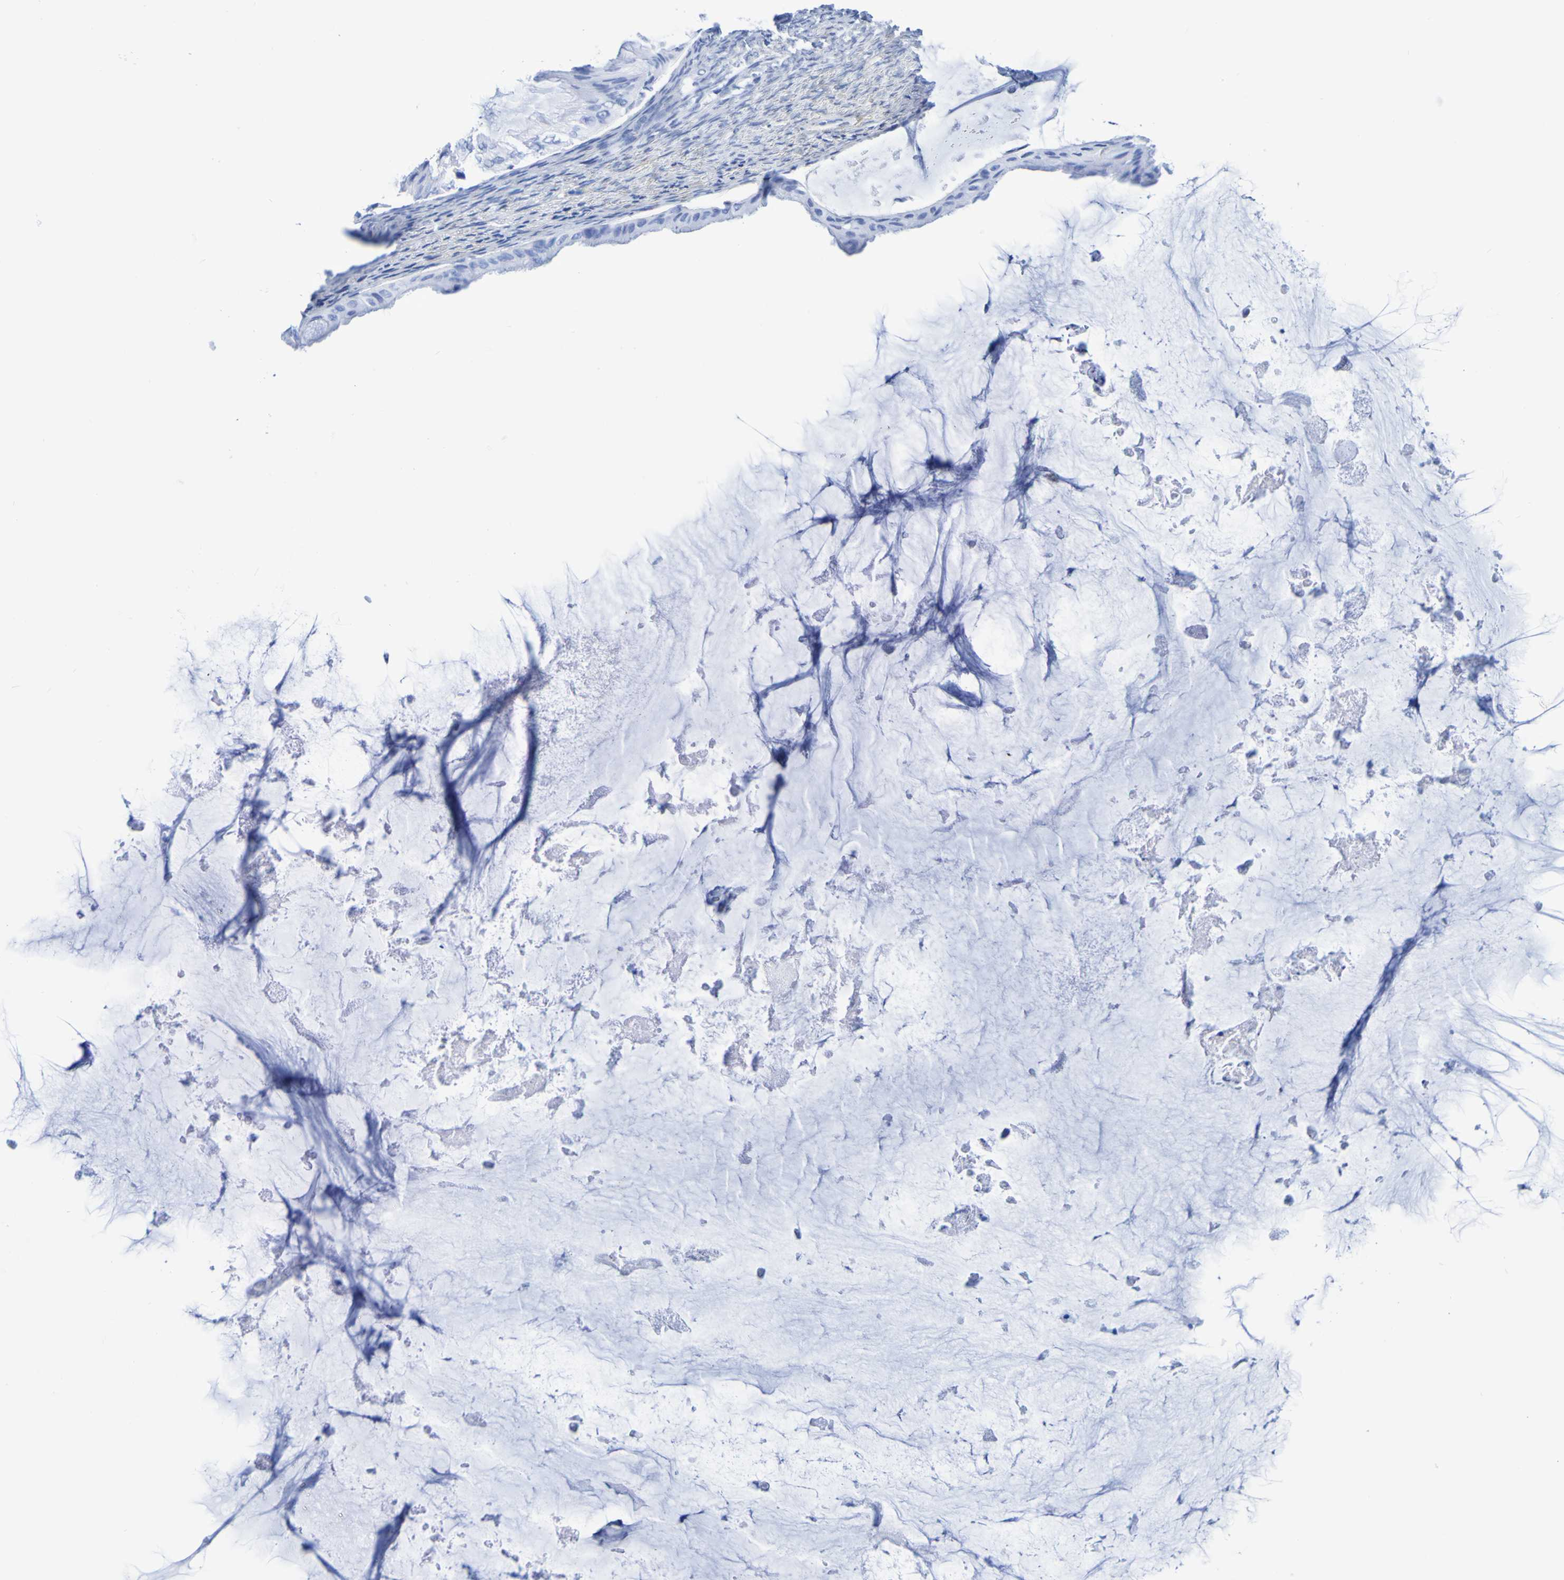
{"staining": {"intensity": "negative", "quantity": "none", "location": "none"}, "tissue": "ovarian cancer", "cell_type": "Tumor cells", "image_type": "cancer", "snomed": [{"axis": "morphology", "description": "Cystadenocarcinoma, mucinous, NOS"}, {"axis": "topography", "description": "Ovary"}], "caption": "Histopathology image shows no significant protein staining in tumor cells of mucinous cystadenocarcinoma (ovarian).", "gene": "DPEP1", "patient": {"sex": "female", "age": 61}}